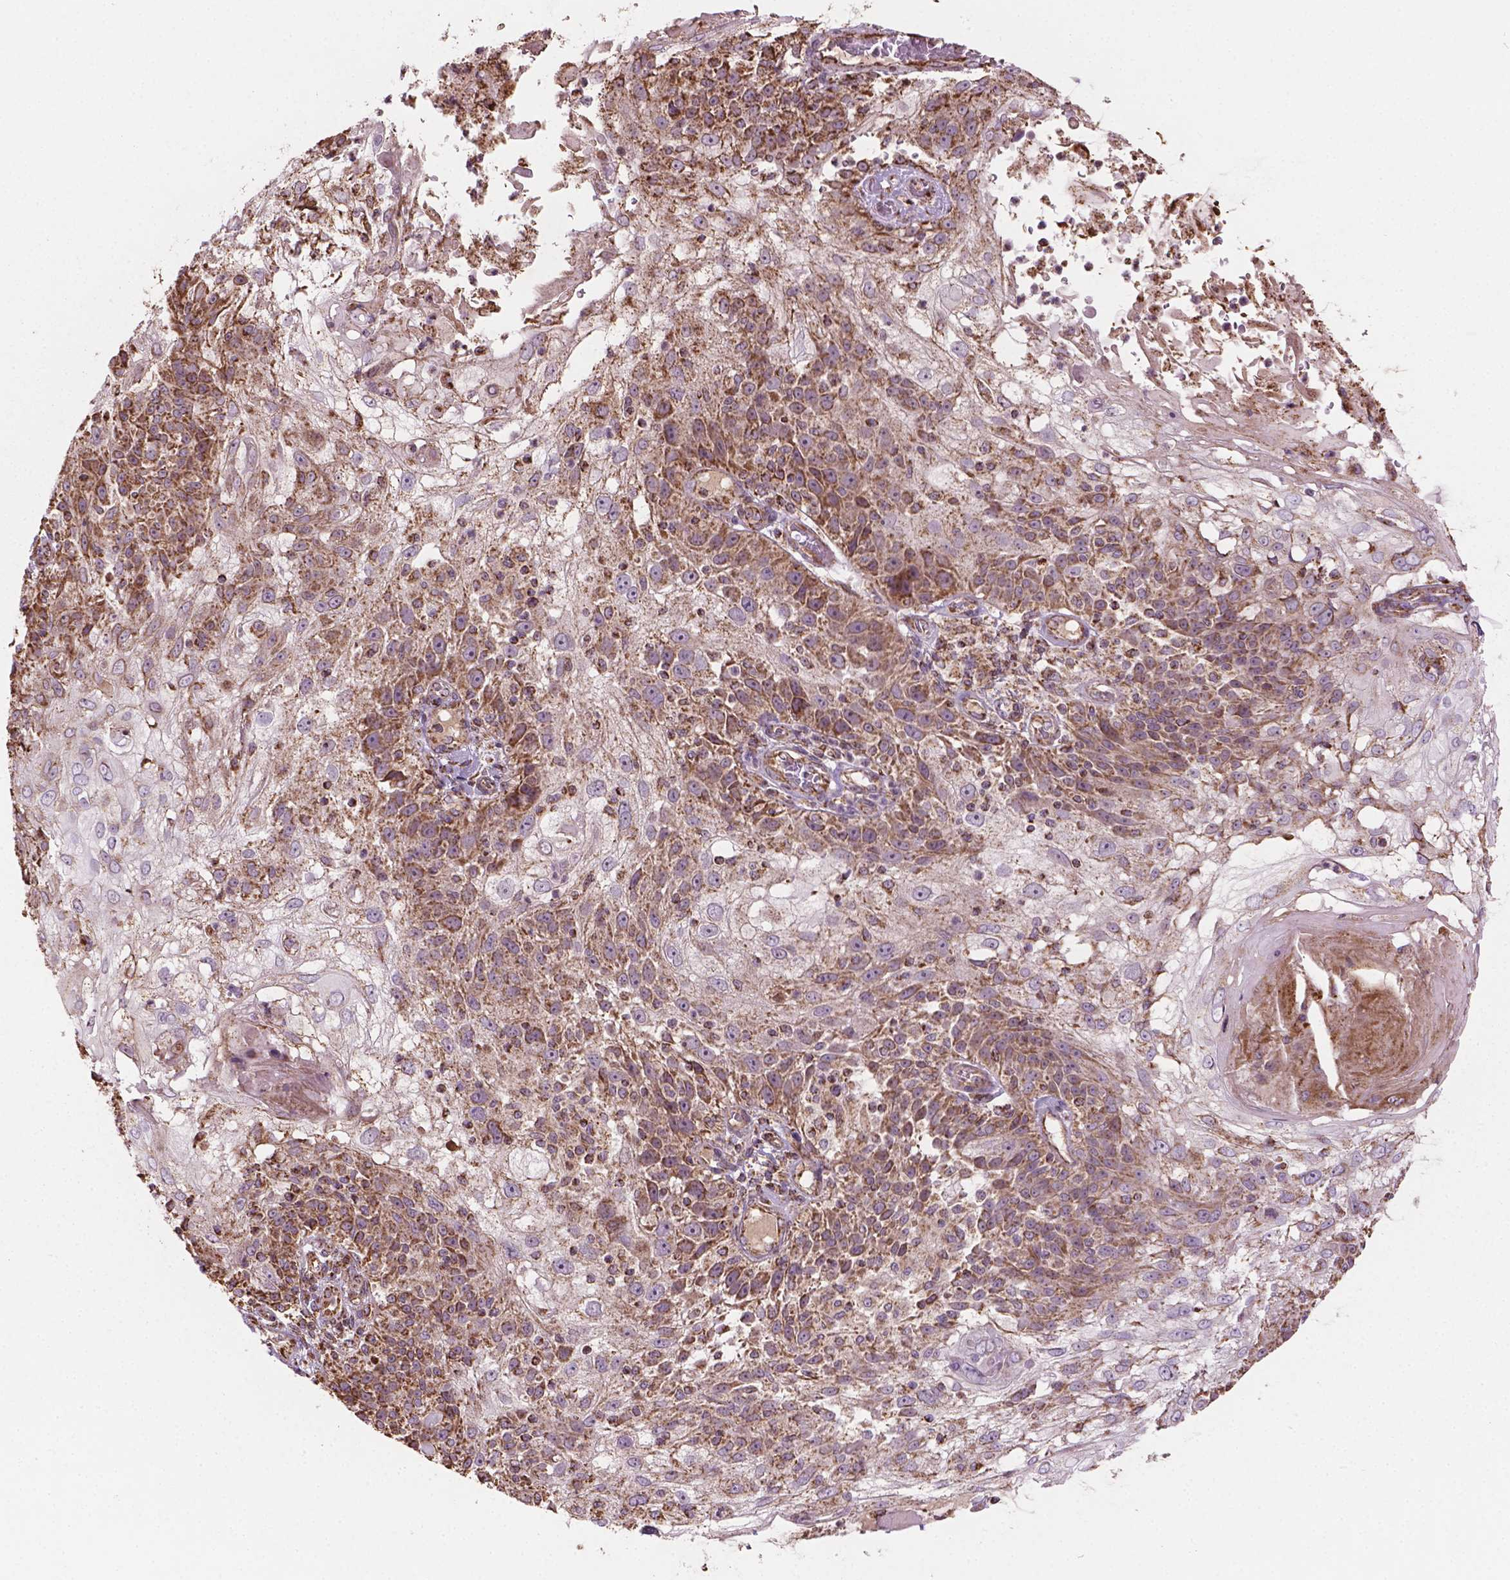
{"staining": {"intensity": "weak", "quantity": ">75%", "location": "cytoplasmic/membranous"}, "tissue": "skin cancer", "cell_type": "Tumor cells", "image_type": "cancer", "snomed": [{"axis": "morphology", "description": "Normal tissue, NOS"}, {"axis": "morphology", "description": "Squamous cell carcinoma, NOS"}, {"axis": "topography", "description": "Skin"}], "caption": "Squamous cell carcinoma (skin) stained with DAB immunohistochemistry (IHC) exhibits low levels of weak cytoplasmic/membranous positivity in approximately >75% of tumor cells. The staining is performed using DAB brown chromogen to label protein expression. The nuclei are counter-stained blue using hematoxylin.", "gene": "HS3ST3A1", "patient": {"sex": "female", "age": 83}}